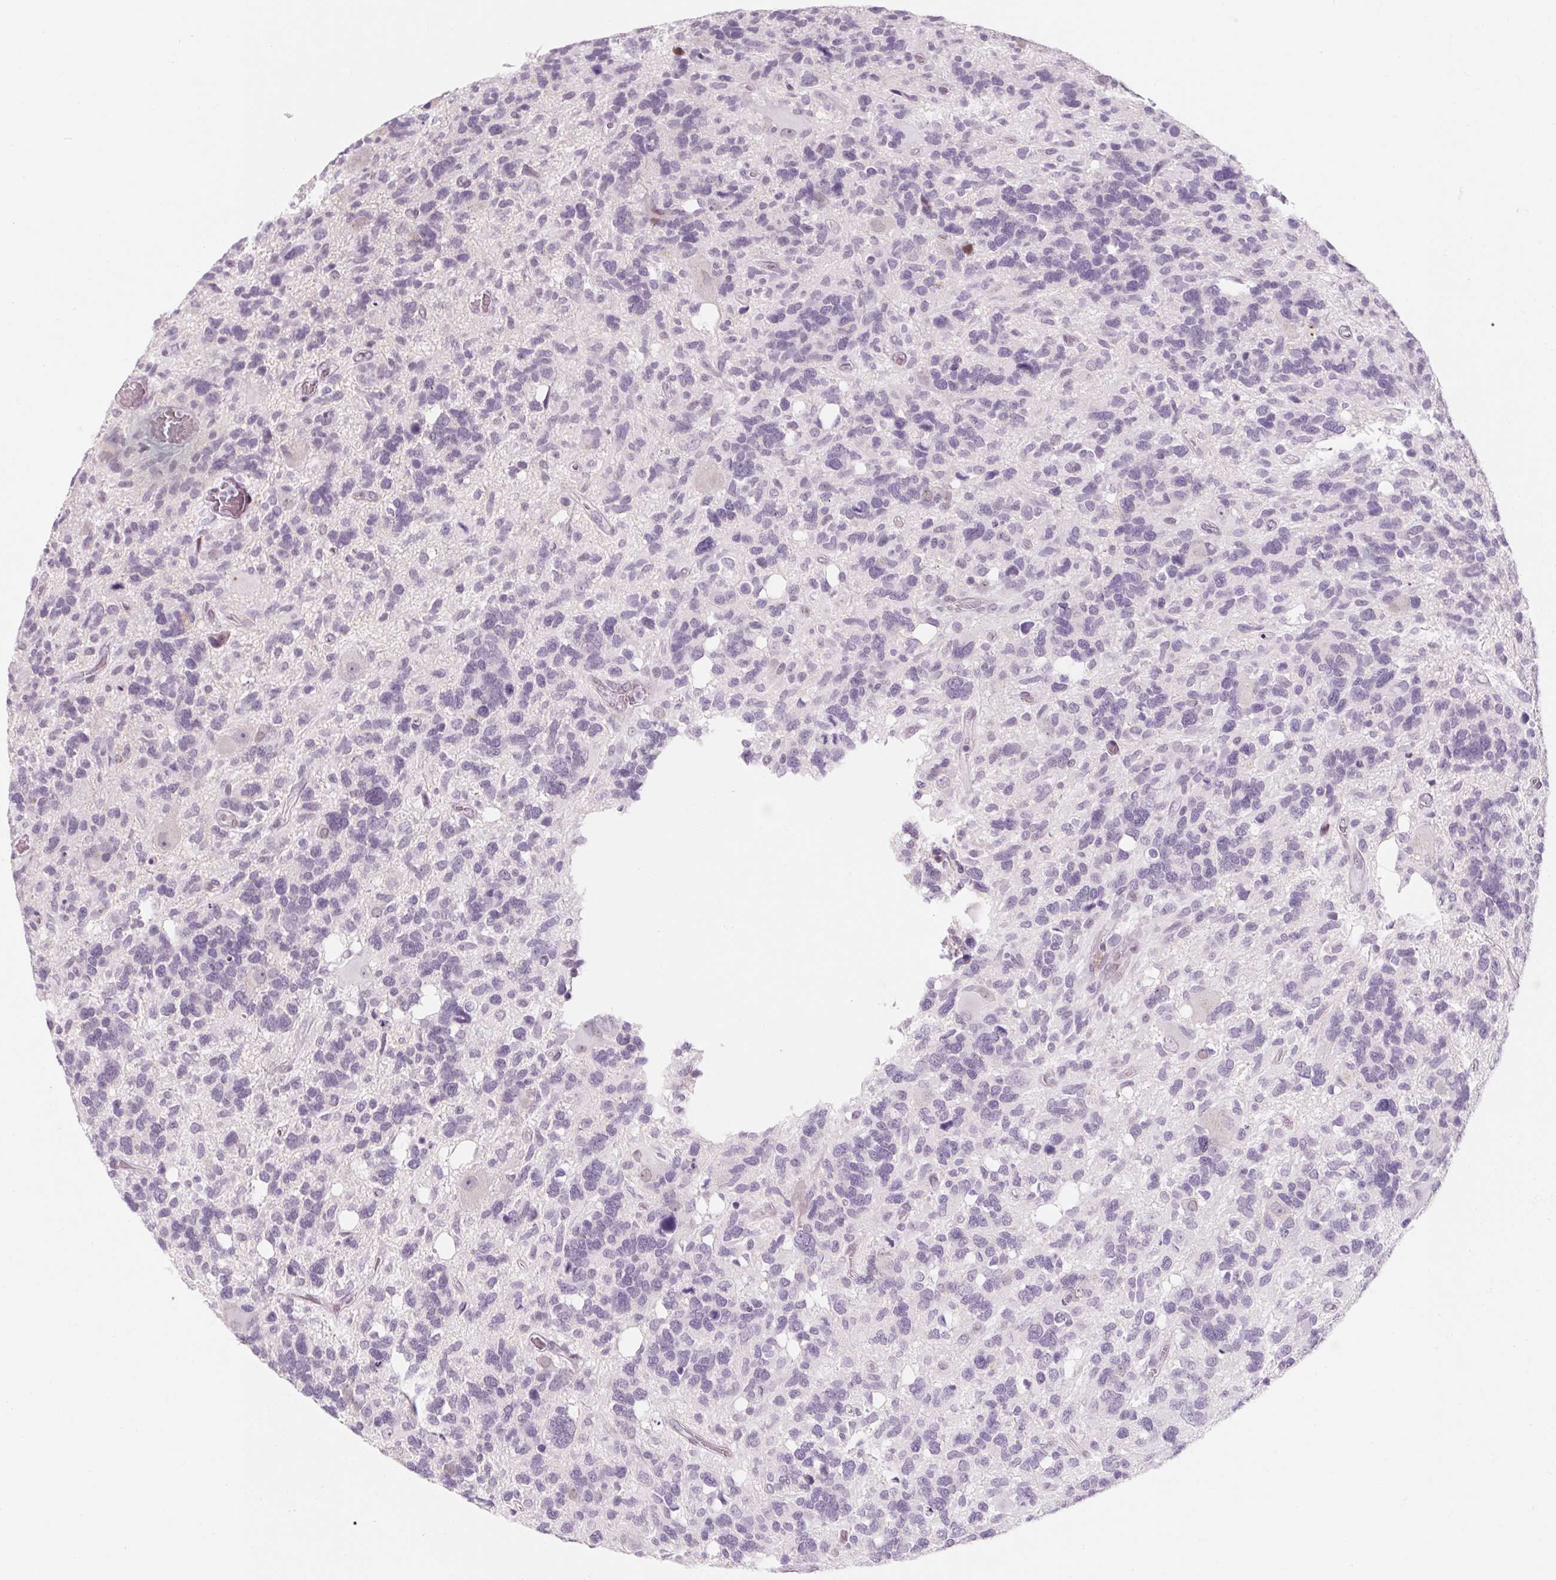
{"staining": {"intensity": "negative", "quantity": "none", "location": "none"}, "tissue": "glioma", "cell_type": "Tumor cells", "image_type": "cancer", "snomed": [{"axis": "morphology", "description": "Glioma, malignant, High grade"}, {"axis": "topography", "description": "Brain"}], "caption": "This histopathology image is of malignant glioma (high-grade) stained with IHC to label a protein in brown with the nuclei are counter-stained blue. There is no positivity in tumor cells. Brightfield microscopy of immunohistochemistry (IHC) stained with DAB (3,3'-diaminobenzidine) (brown) and hematoxylin (blue), captured at high magnification.", "gene": "KCNQ2", "patient": {"sex": "male", "age": 49}}